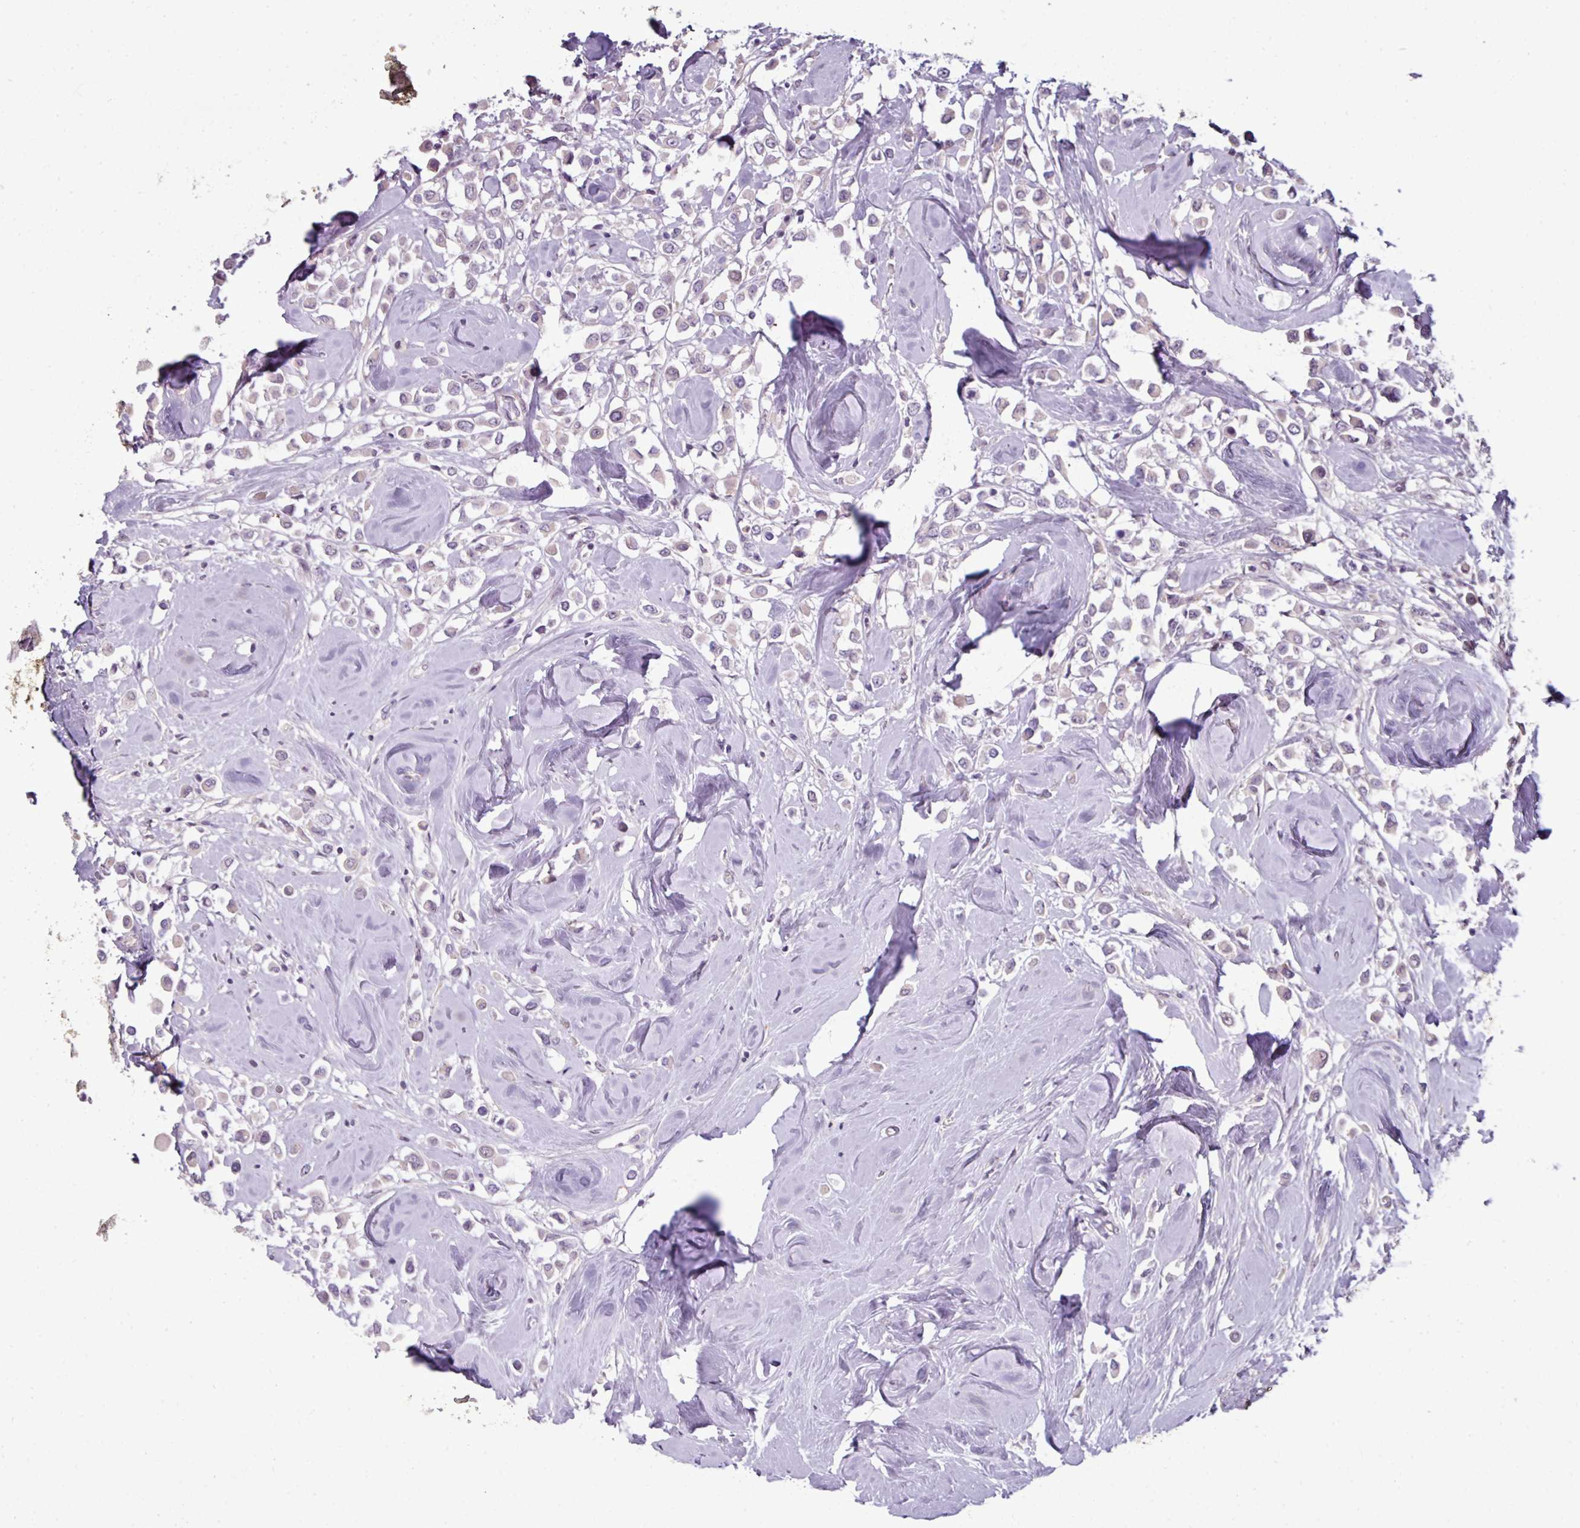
{"staining": {"intensity": "negative", "quantity": "none", "location": "none"}, "tissue": "breast cancer", "cell_type": "Tumor cells", "image_type": "cancer", "snomed": [{"axis": "morphology", "description": "Duct carcinoma"}, {"axis": "topography", "description": "Breast"}], "caption": "Protein analysis of invasive ductal carcinoma (breast) demonstrates no significant expression in tumor cells.", "gene": "UVSSA", "patient": {"sex": "female", "age": 61}}